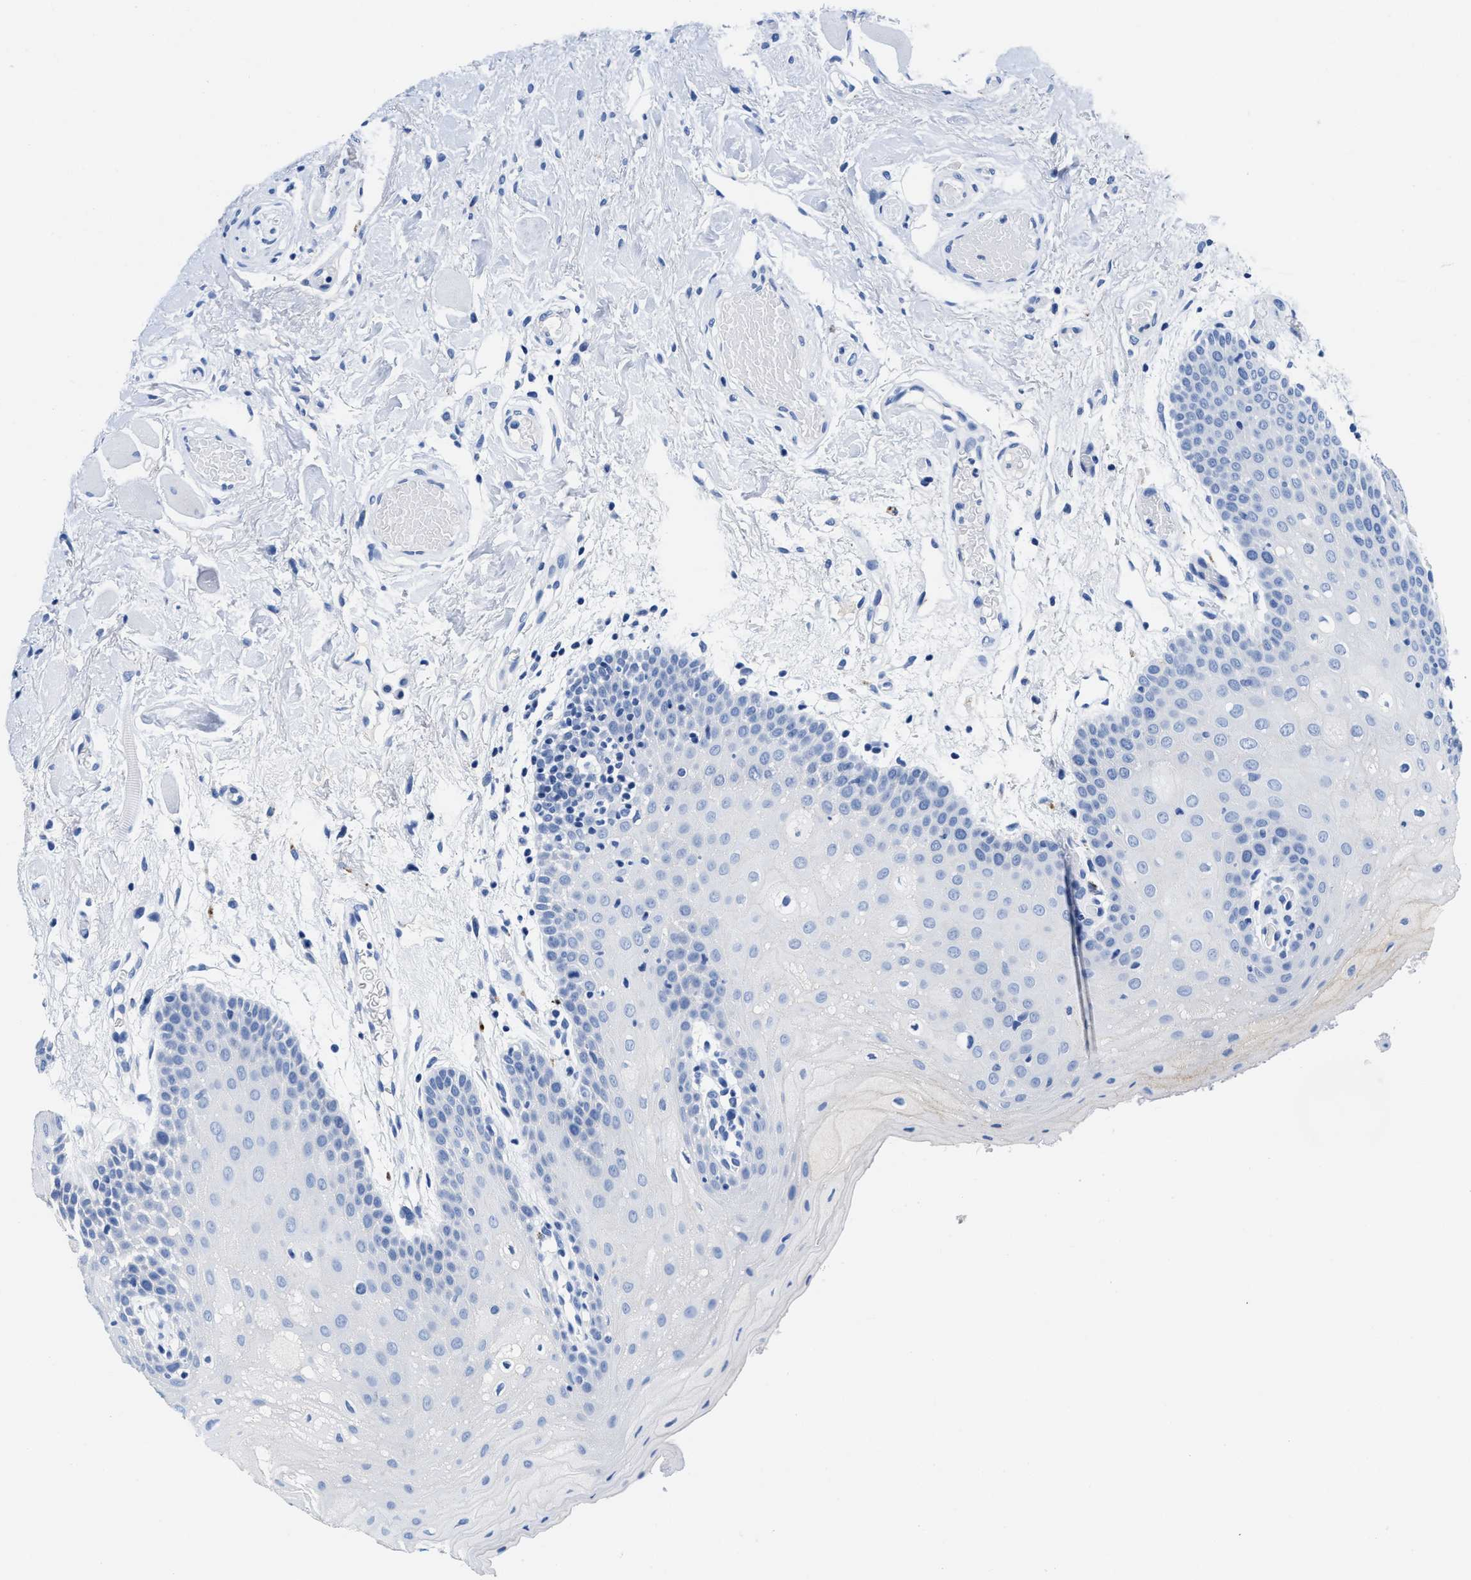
{"staining": {"intensity": "negative", "quantity": "none", "location": "none"}, "tissue": "oral mucosa", "cell_type": "Squamous epithelial cells", "image_type": "normal", "snomed": [{"axis": "morphology", "description": "Normal tissue, NOS"}, {"axis": "morphology", "description": "Squamous cell carcinoma, NOS"}, {"axis": "topography", "description": "Oral tissue"}, {"axis": "topography", "description": "Head-Neck"}], "caption": "A histopathology image of oral mucosa stained for a protein demonstrates no brown staining in squamous epithelial cells. (DAB immunohistochemistry (IHC) with hematoxylin counter stain).", "gene": "TTC3", "patient": {"sex": "male", "age": 71}}